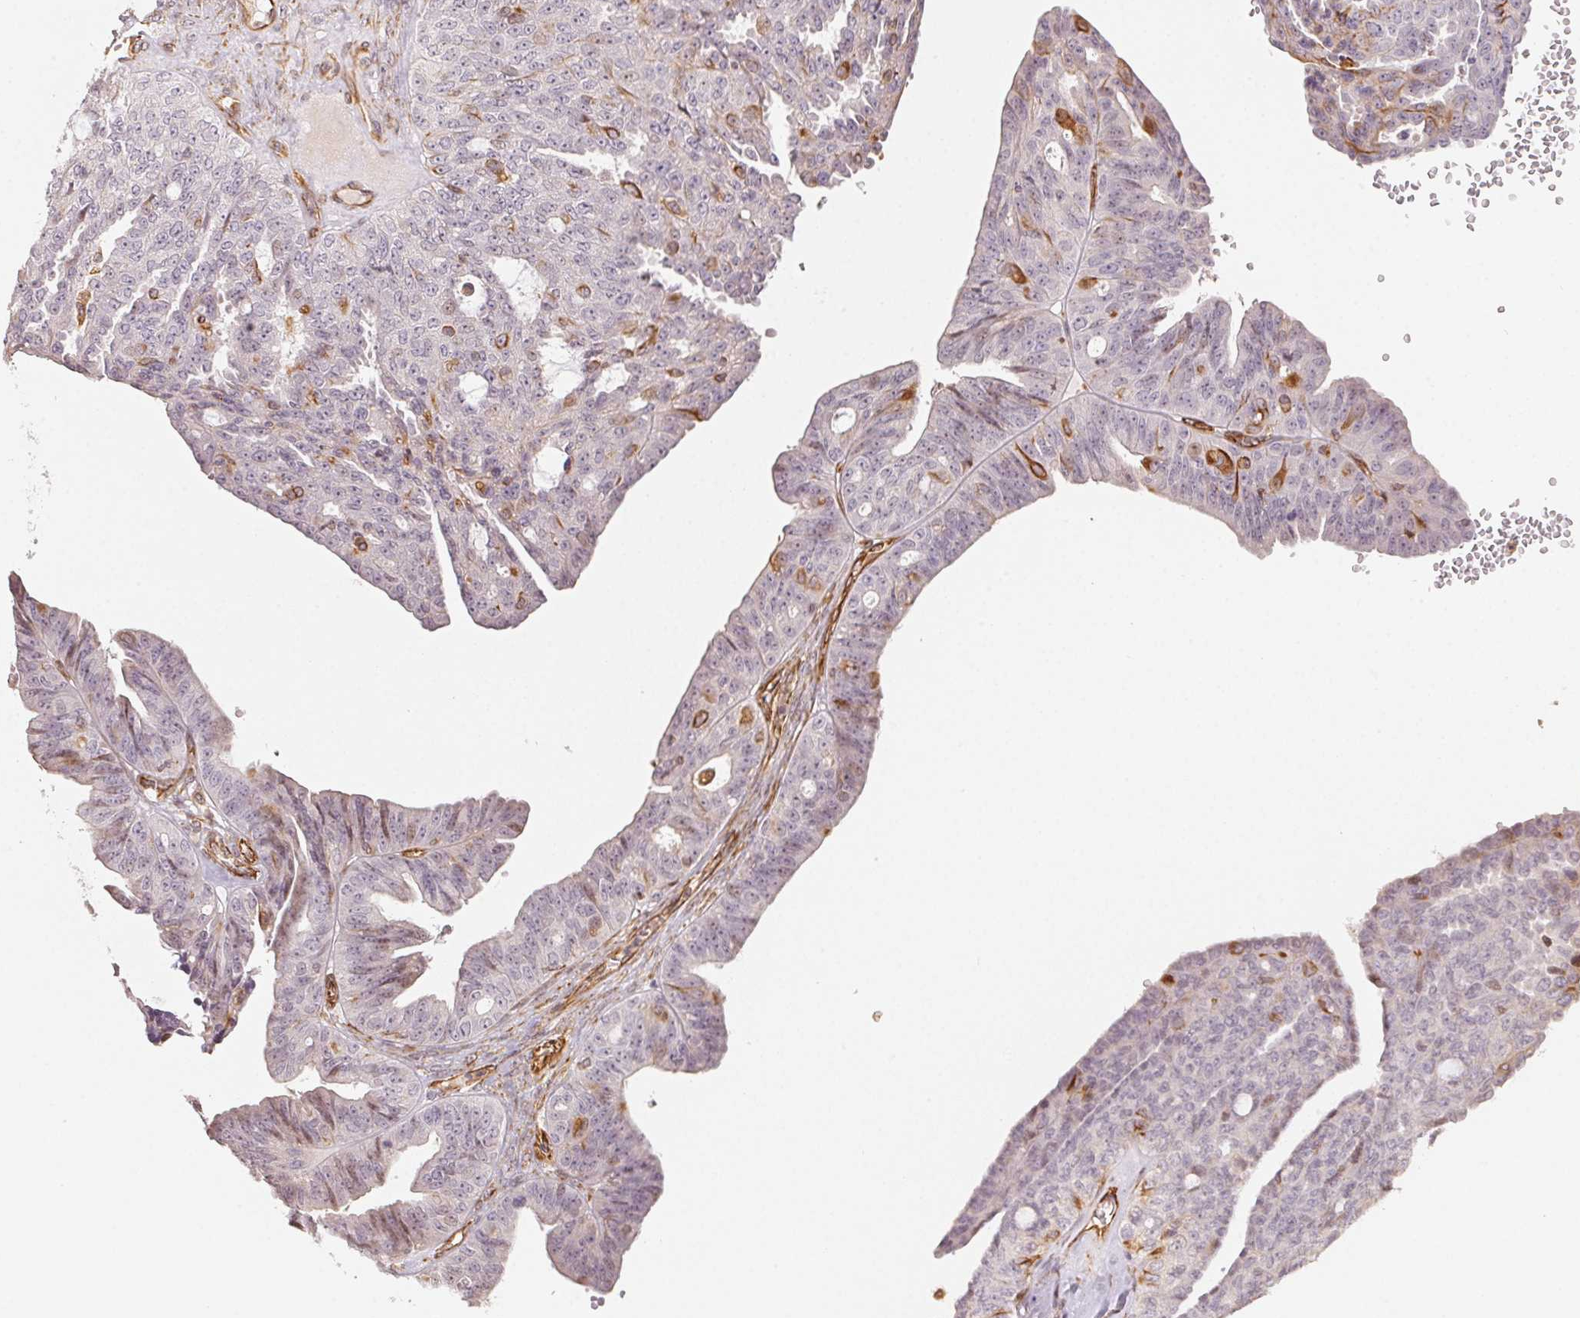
{"staining": {"intensity": "negative", "quantity": "none", "location": "none"}, "tissue": "ovarian cancer", "cell_type": "Tumor cells", "image_type": "cancer", "snomed": [{"axis": "morphology", "description": "Cystadenocarcinoma, serous, NOS"}, {"axis": "topography", "description": "Ovary"}], "caption": "Immunohistochemical staining of ovarian serous cystadenocarcinoma displays no significant expression in tumor cells. (Stains: DAB immunohistochemistry with hematoxylin counter stain, Microscopy: brightfield microscopy at high magnification).", "gene": "FOXR2", "patient": {"sex": "female", "age": 71}}